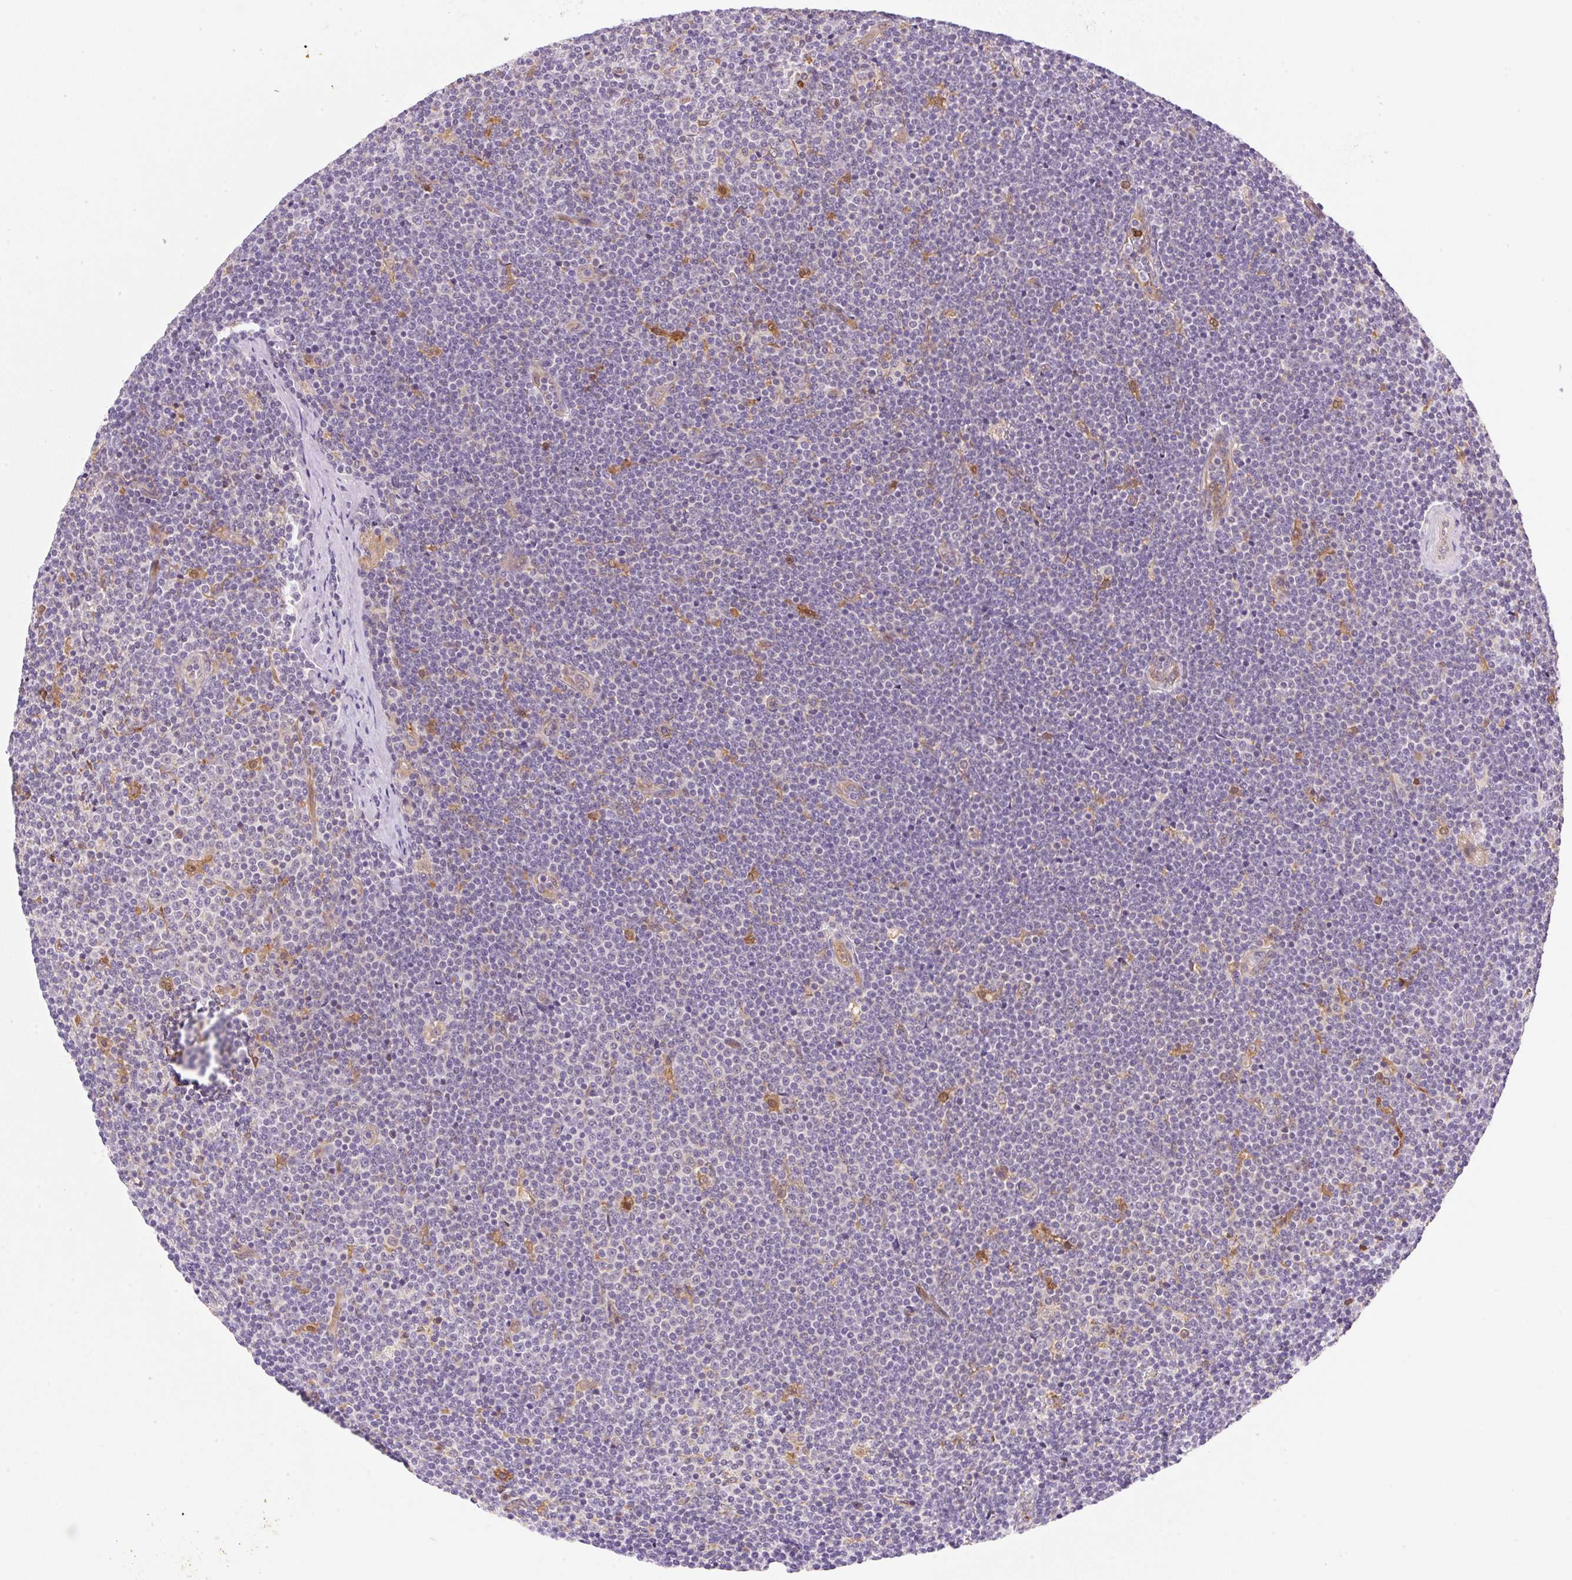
{"staining": {"intensity": "negative", "quantity": "none", "location": "none"}, "tissue": "lymphoma", "cell_type": "Tumor cells", "image_type": "cancer", "snomed": [{"axis": "morphology", "description": "Malignant lymphoma, non-Hodgkin's type, Low grade"}, {"axis": "topography", "description": "Lymph node"}], "caption": "Immunohistochemistry (IHC) image of human low-grade malignant lymphoma, non-Hodgkin's type stained for a protein (brown), which shows no staining in tumor cells.", "gene": "OMA1", "patient": {"sex": "male", "age": 48}}